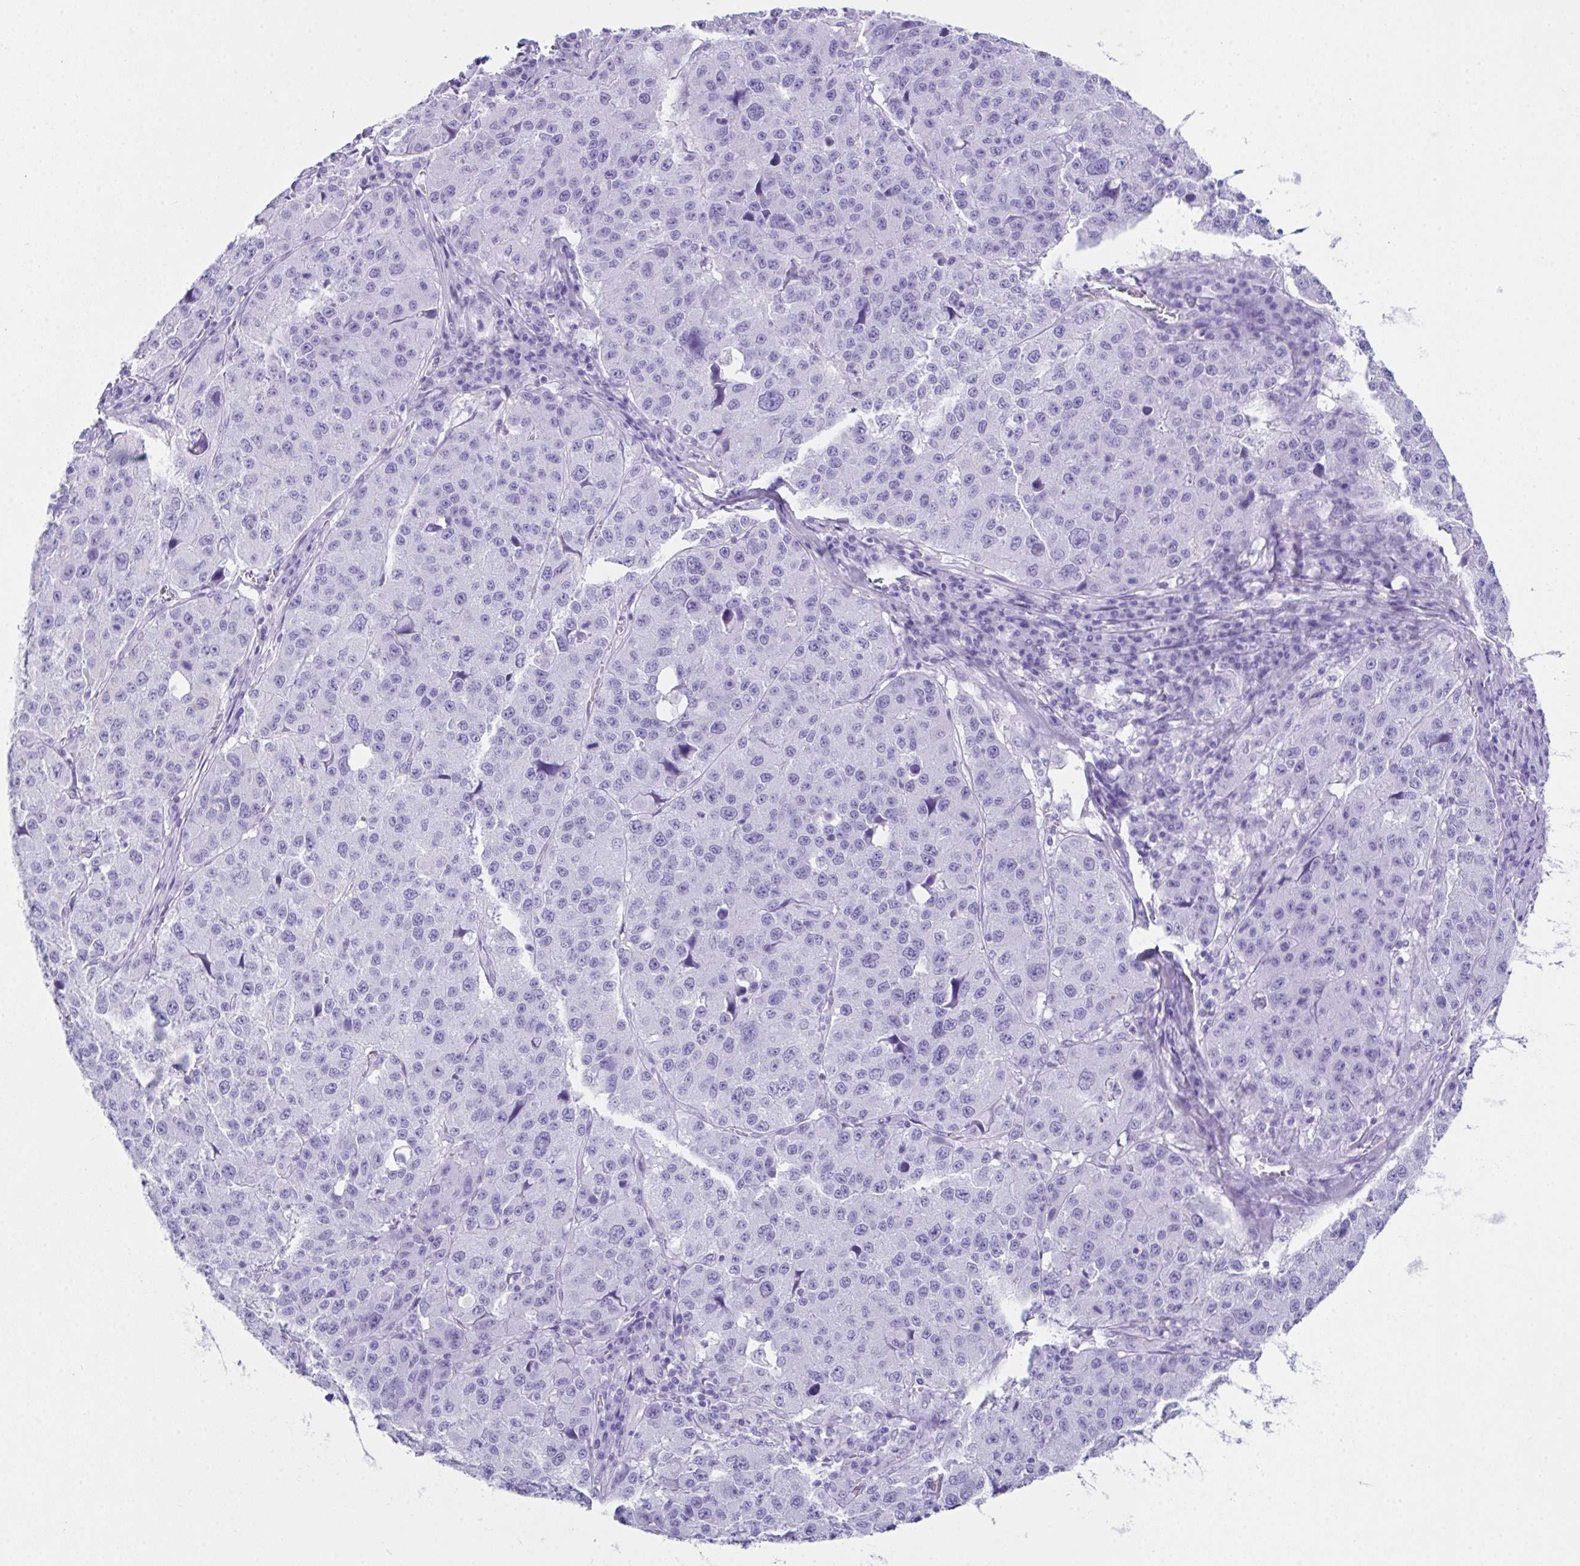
{"staining": {"intensity": "negative", "quantity": "none", "location": "none"}, "tissue": "stomach cancer", "cell_type": "Tumor cells", "image_type": "cancer", "snomed": [{"axis": "morphology", "description": "Adenocarcinoma, NOS"}, {"axis": "topography", "description": "Stomach"}], "caption": "Tumor cells show no significant protein positivity in stomach cancer. (Immunohistochemistry (ihc), brightfield microscopy, high magnification).", "gene": "LGALS4", "patient": {"sex": "male", "age": 71}}